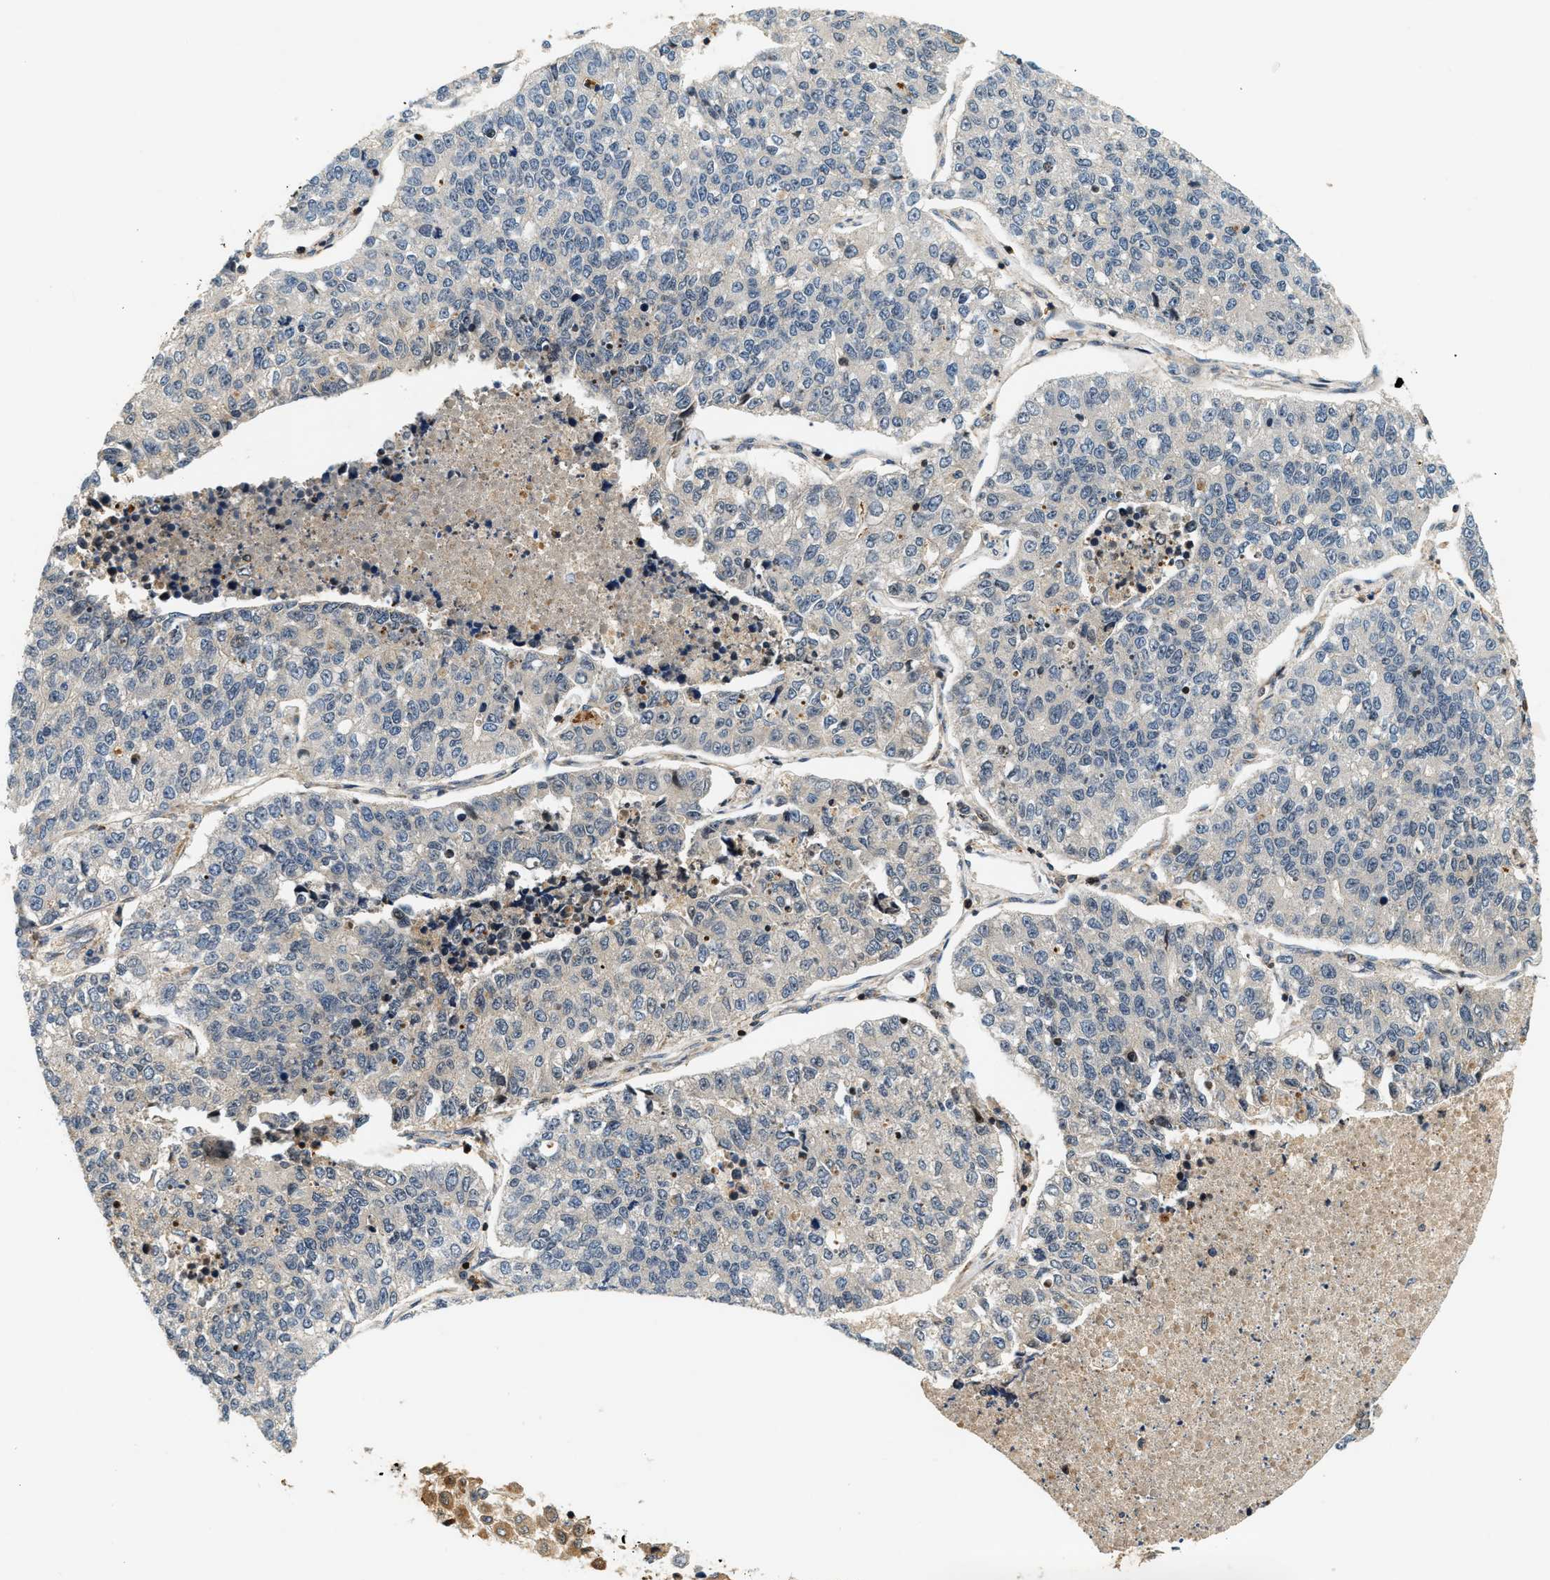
{"staining": {"intensity": "negative", "quantity": "none", "location": "none"}, "tissue": "lung cancer", "cell_type": "Tumor cells", "image_type": "cancer", "snomed": [{"axis": "morphology", "description": "Adenocarcinoma, NOS"}, {"axis": "topography", "description": "Lung"}], "caption": "Adenocarcinoma (lung) was stained to show a protein in brown. There is no significant staining in tumor cells.", "gene": "SAMD9", "patient": {"sex": "male", "age": 49}}